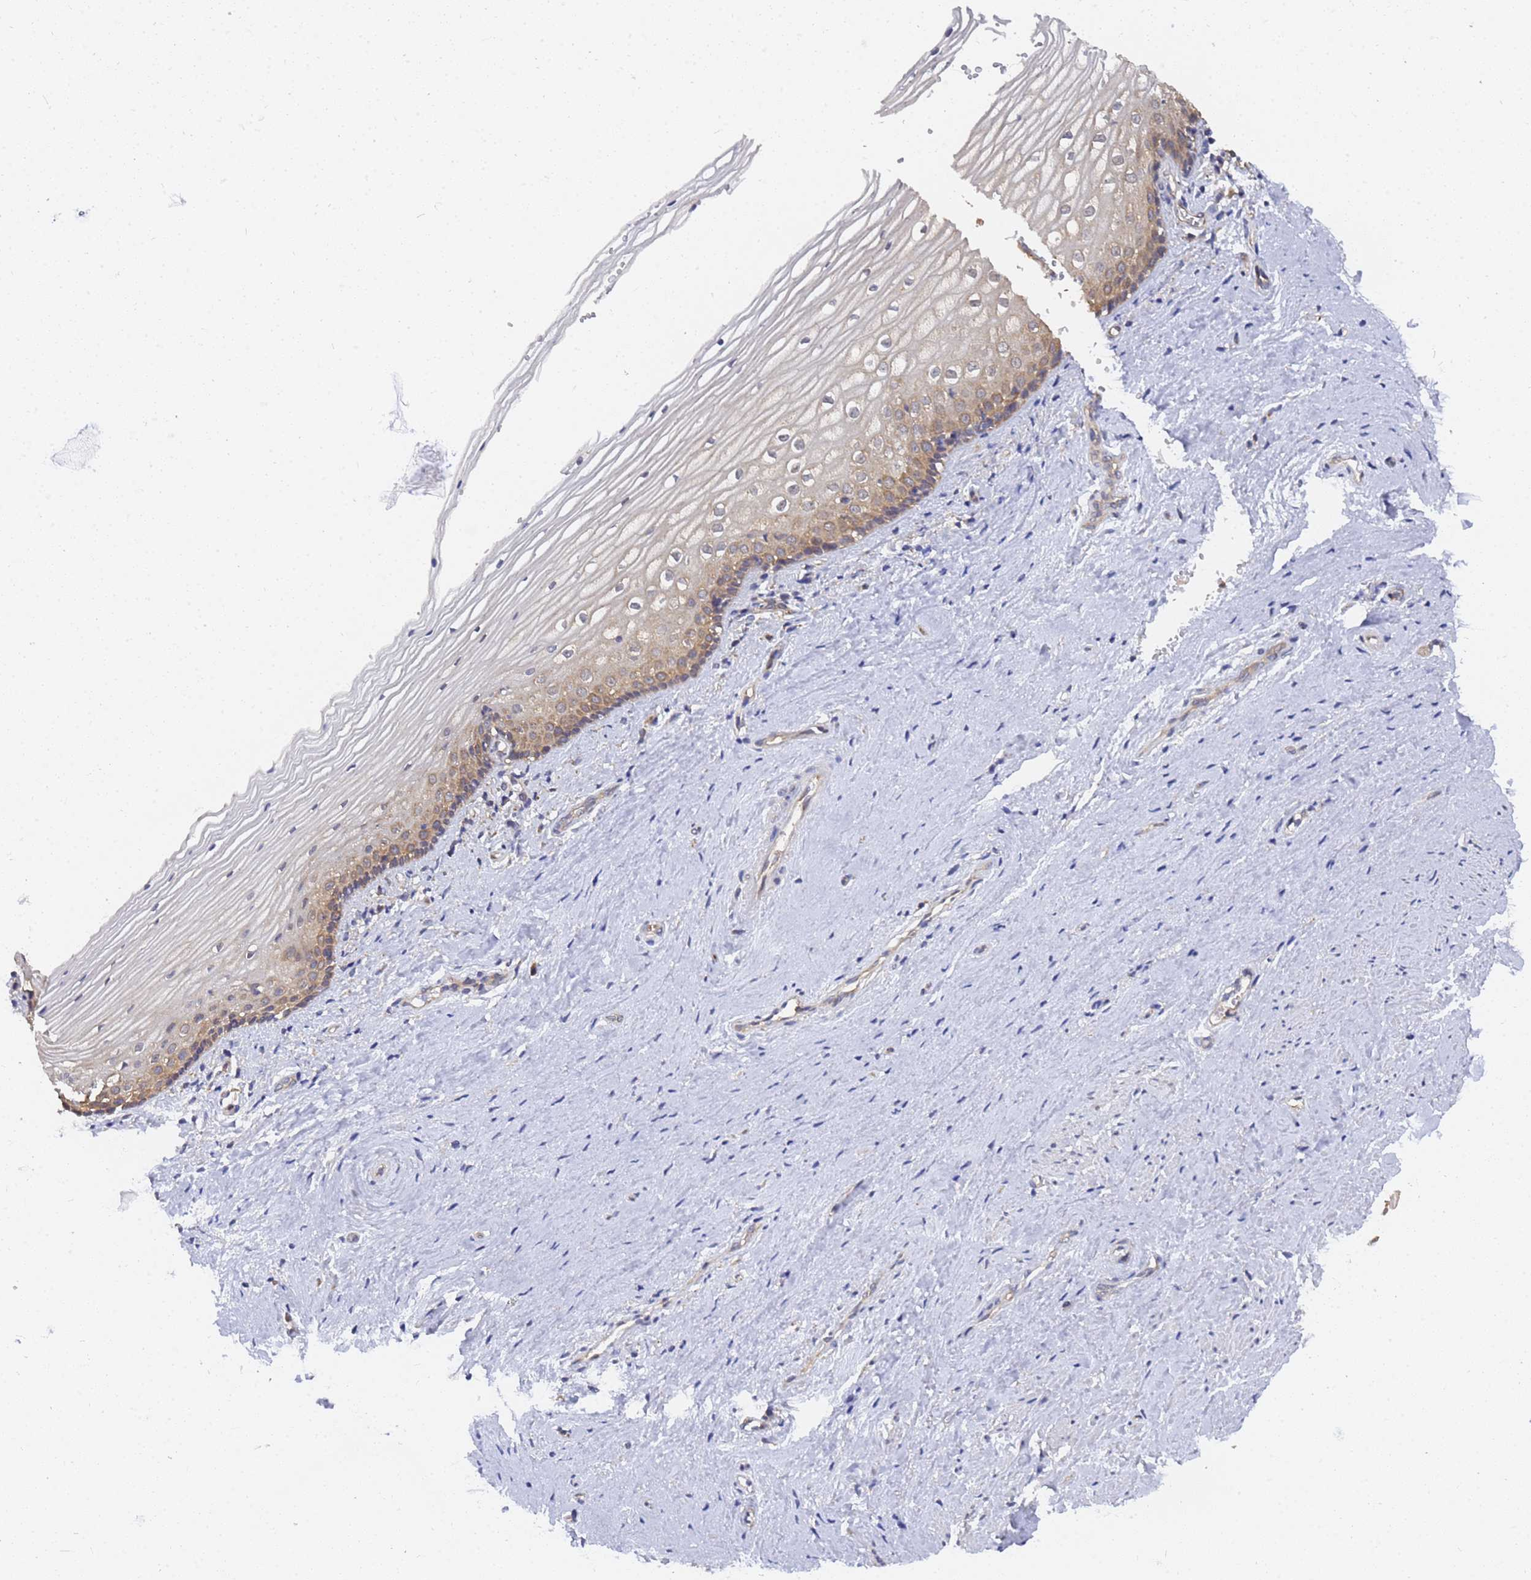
{"staining": {"intensity": "moderate", "quantity": "25%-75%", "location": "cytoplasmic/membranous"}, "tissue": "vagina", "cell_type": "Squamous epithelial cells", "image_type": "normal", "snomed": [{"axis": "morphology", "description": "Normal tissue, NOS"}, {"axis": "topography", "description": "Vagina"}], "caption": "This histopathology image reveals immunohistochemistry (IHC) staining of normal vagina, with medium moderate cytoplasmic/membranous positivity in about 25%-75% of squamous epithelial cells.", "gene": "ALS2CL", "patient": {"sex": "female", "age": 46}}